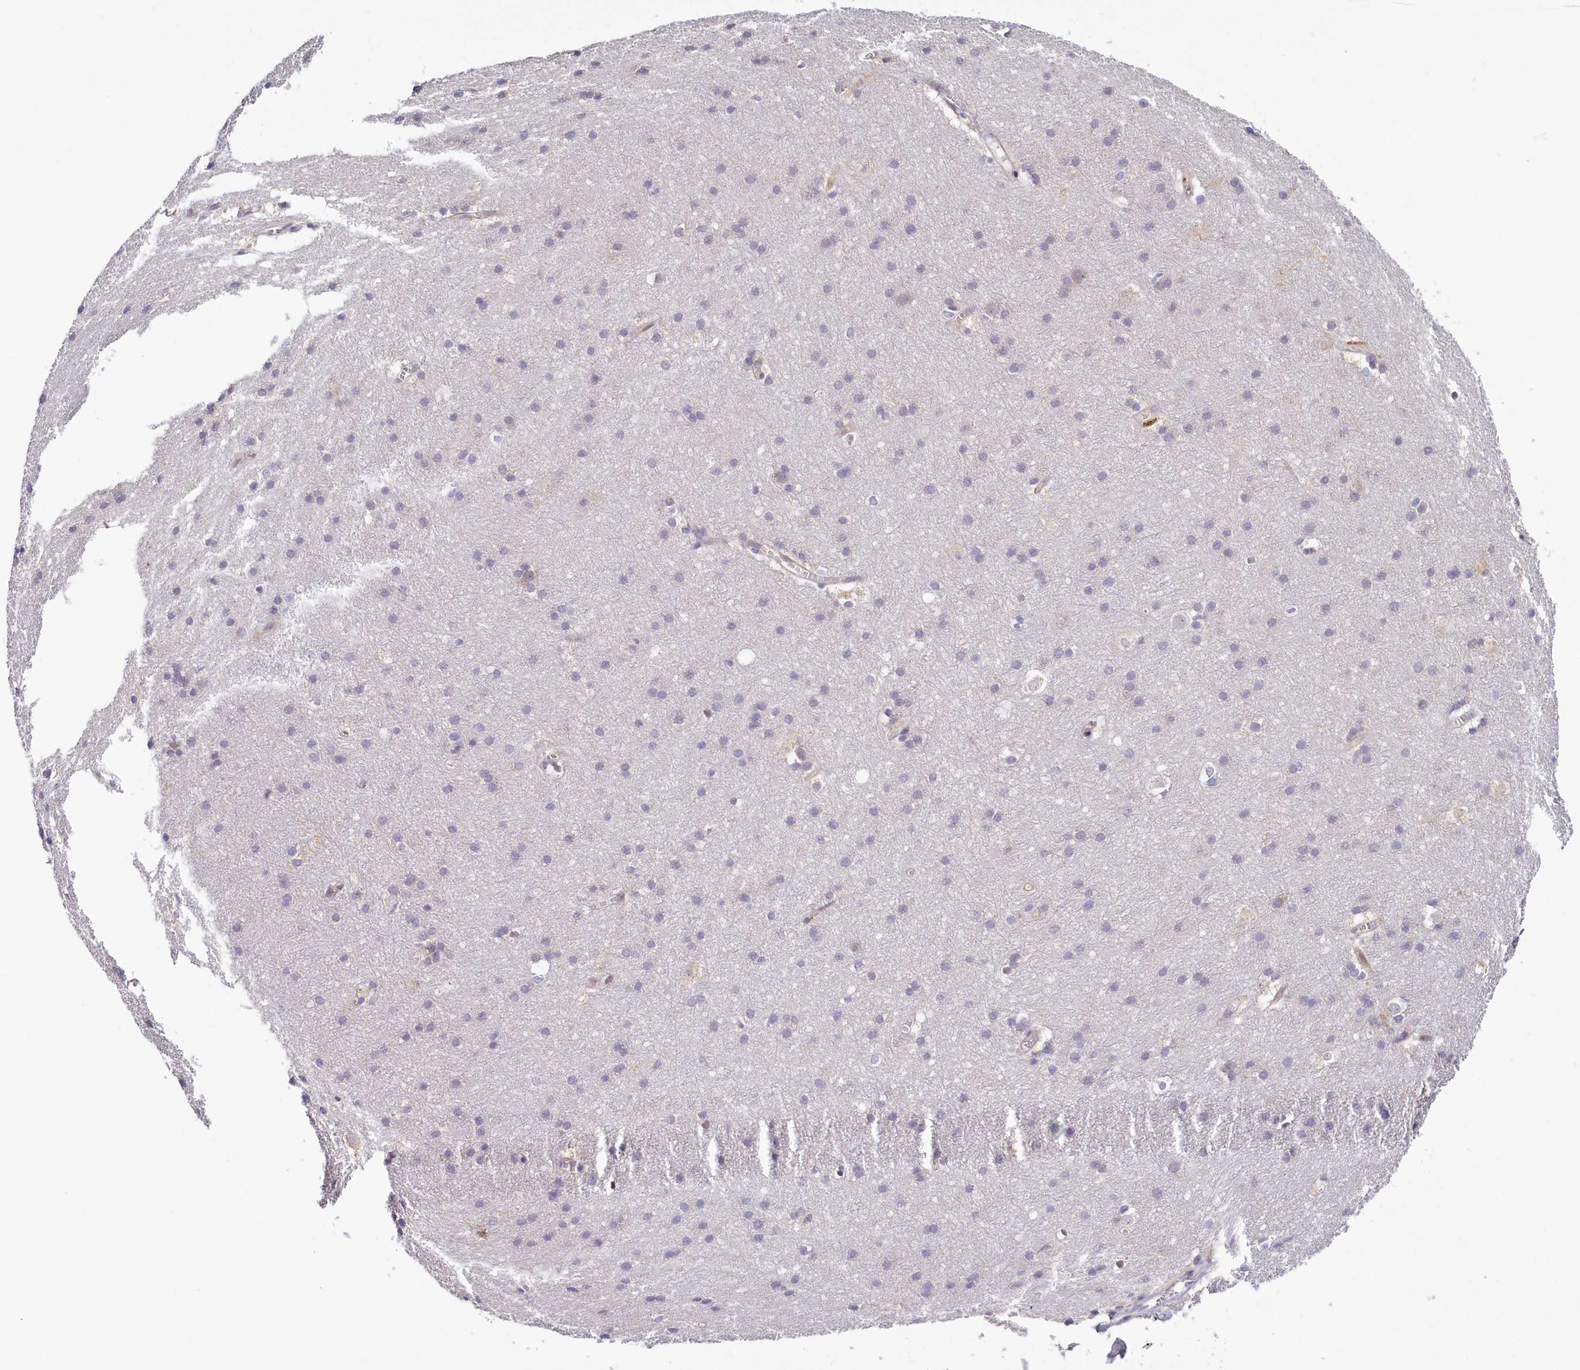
{"staining": {"intensity": "moderate", "quantity": "25%-75%", "location": "cytoplasmic/membranous"}, "tissue": "cerebral cortex", "cell_type": "Endothelial cells", "image_type": "normal", "snomed": [{"axis": "morphology", "description": "Normal tissue, NOS"}, {"axis": "topography", "description": "Cerebral cortex"}], "caption": "Immunohistochemistry of unremarkable cerebral cortex exhibits medium levels of moderate cytoplasmic/membranous positivity in approximately 25%-75% of endothelial cells. (Brightfield microscopy of DAB IHC at high magnification).", "gene": "PDE6D", "patient": {"sex": "male", "age": 54}}